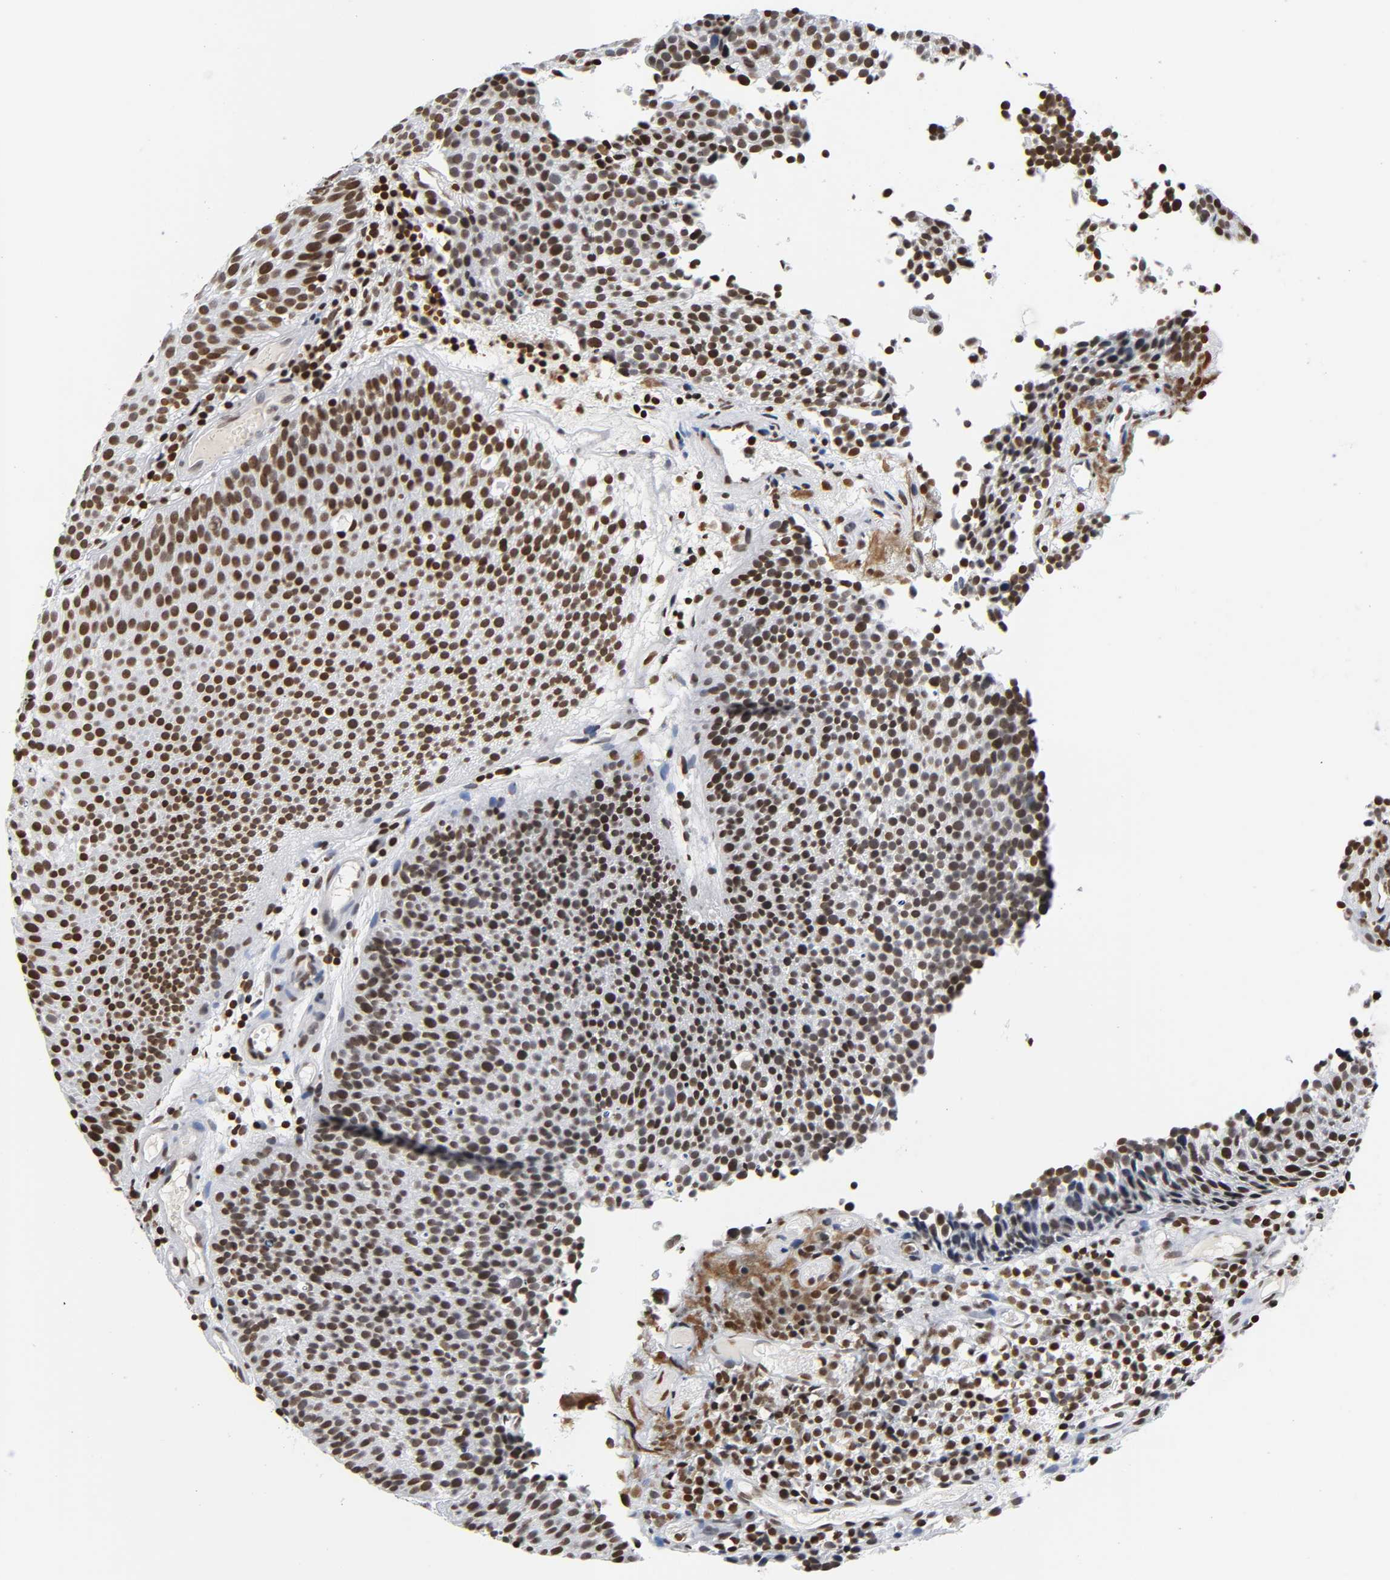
{"staining": {"intensity": "moderate", "quantity": ">75%", "location": "nuclear"}, "tissue": "urothelial cancer", "cell_type": "Tumor cells", "image_type": "cancer", "snomed": [{"axis": "morphology", "description": "Urothelial carcinoma, Low grade"}, {"axis": "topography", "description": "Urinary bladder"}], "caption": "Urothelial carcinoma (low-grade) tissue exhibits moderate nuclear staining in approximately >75% of tumor cells (DAB (3,3'-diaminobenzidine) = brown stain, brightfield microscopy at high magnification).", "gene": "HOXA6", "patient": {"sex": "male", "age": 85}}